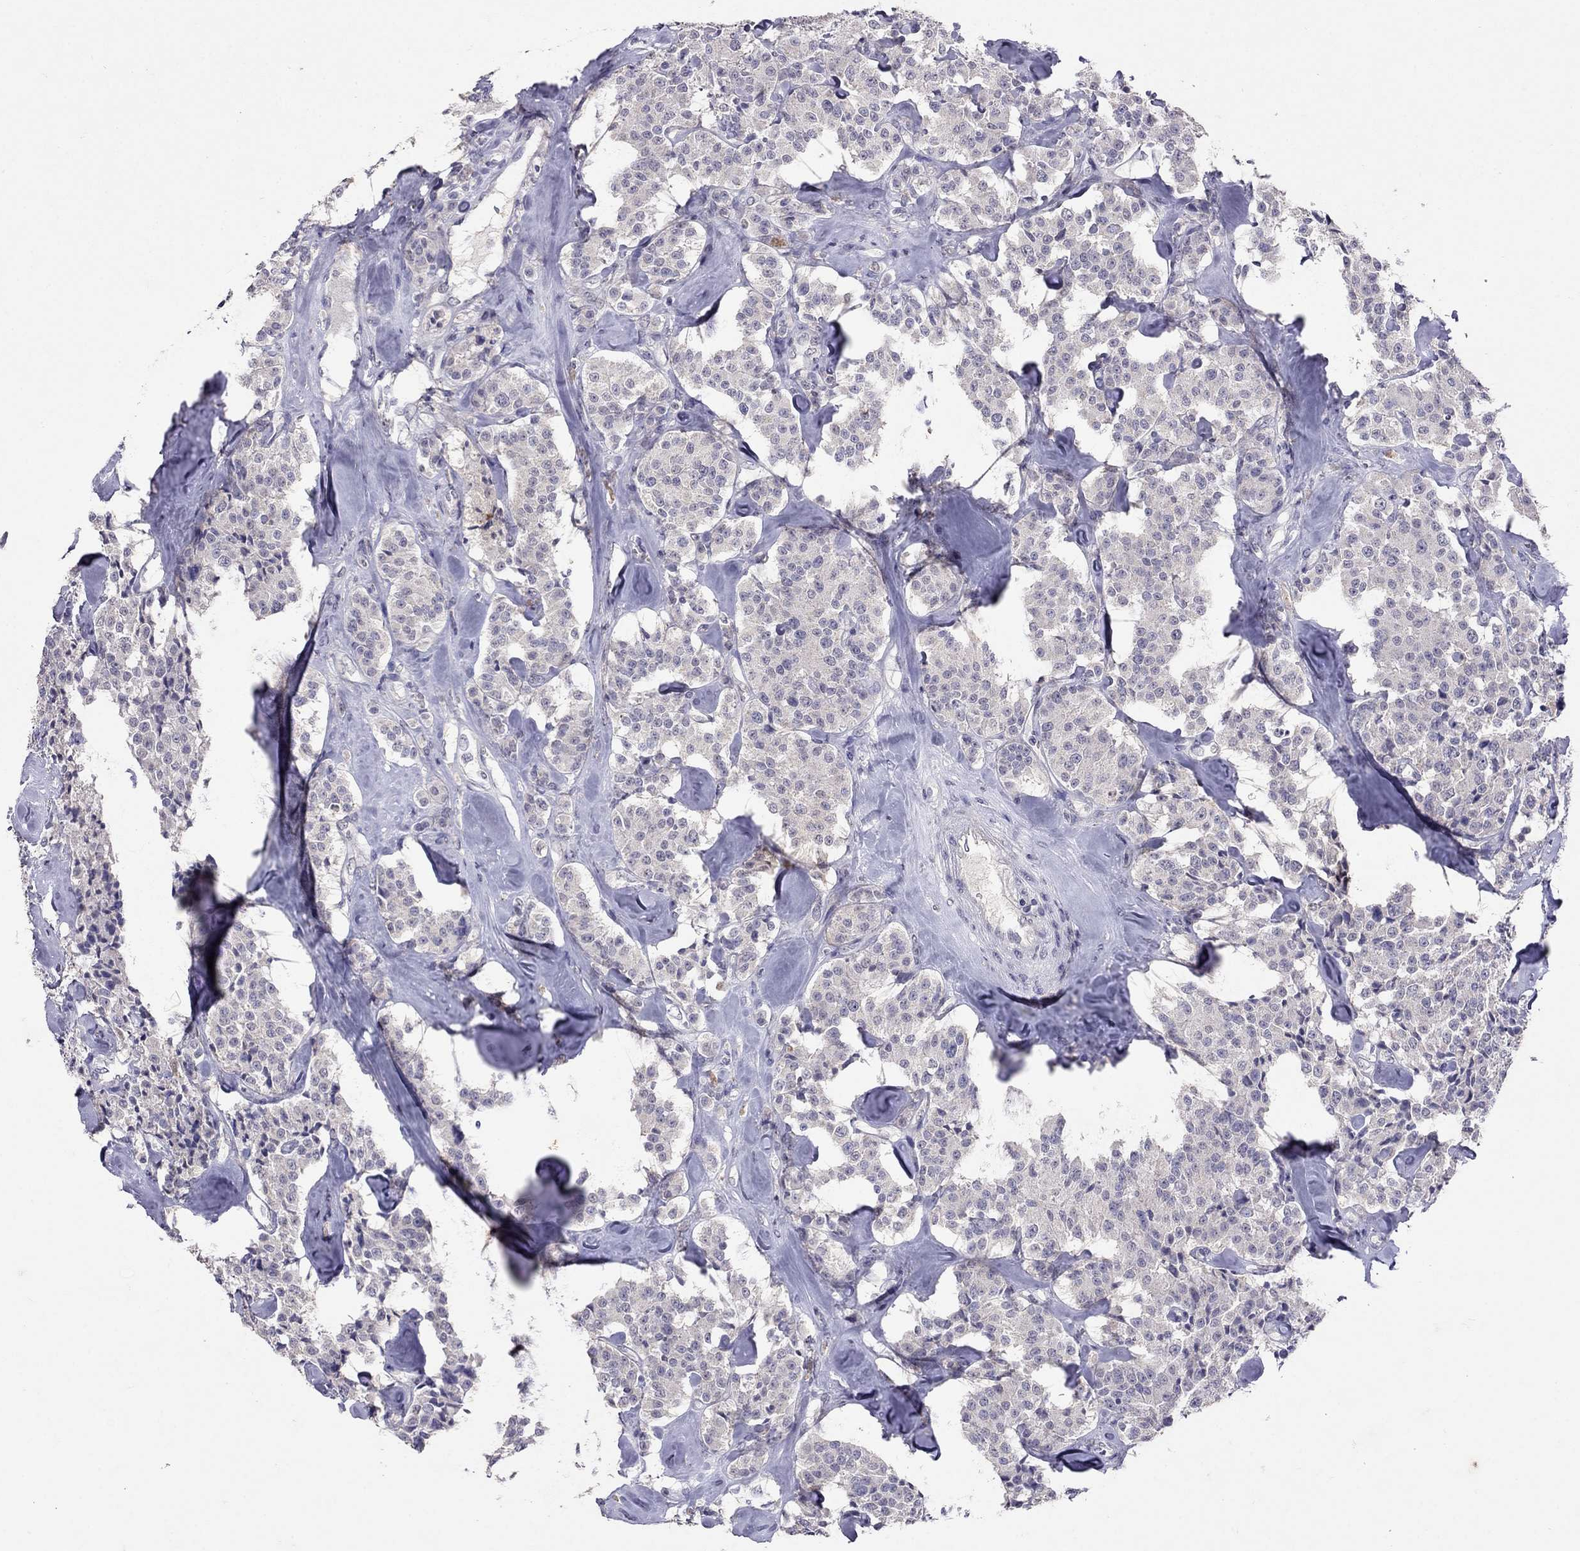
{"staining": {"intensity": "negative", "quantity": "none", "location": "none"}, "tissue": "carcinoid", "cell_type": "Tumor cells", "image_type": "cancer", "snomed": [{"axis": "morphology", "description": "Carcinoid, malignant, NOS"}, {"axis": "topography", "description": "Pancreas"}], "caption": "The micrograph reveals no significant positivity in tumor cells of carcinoid. (DAB (3,3'-diaminobenzidine) immunohistochemistry (IHC) visualized using brightfield microscopy, high magnification).", "gene": "FST", "patient": {"sex": "male", "age": 41}}